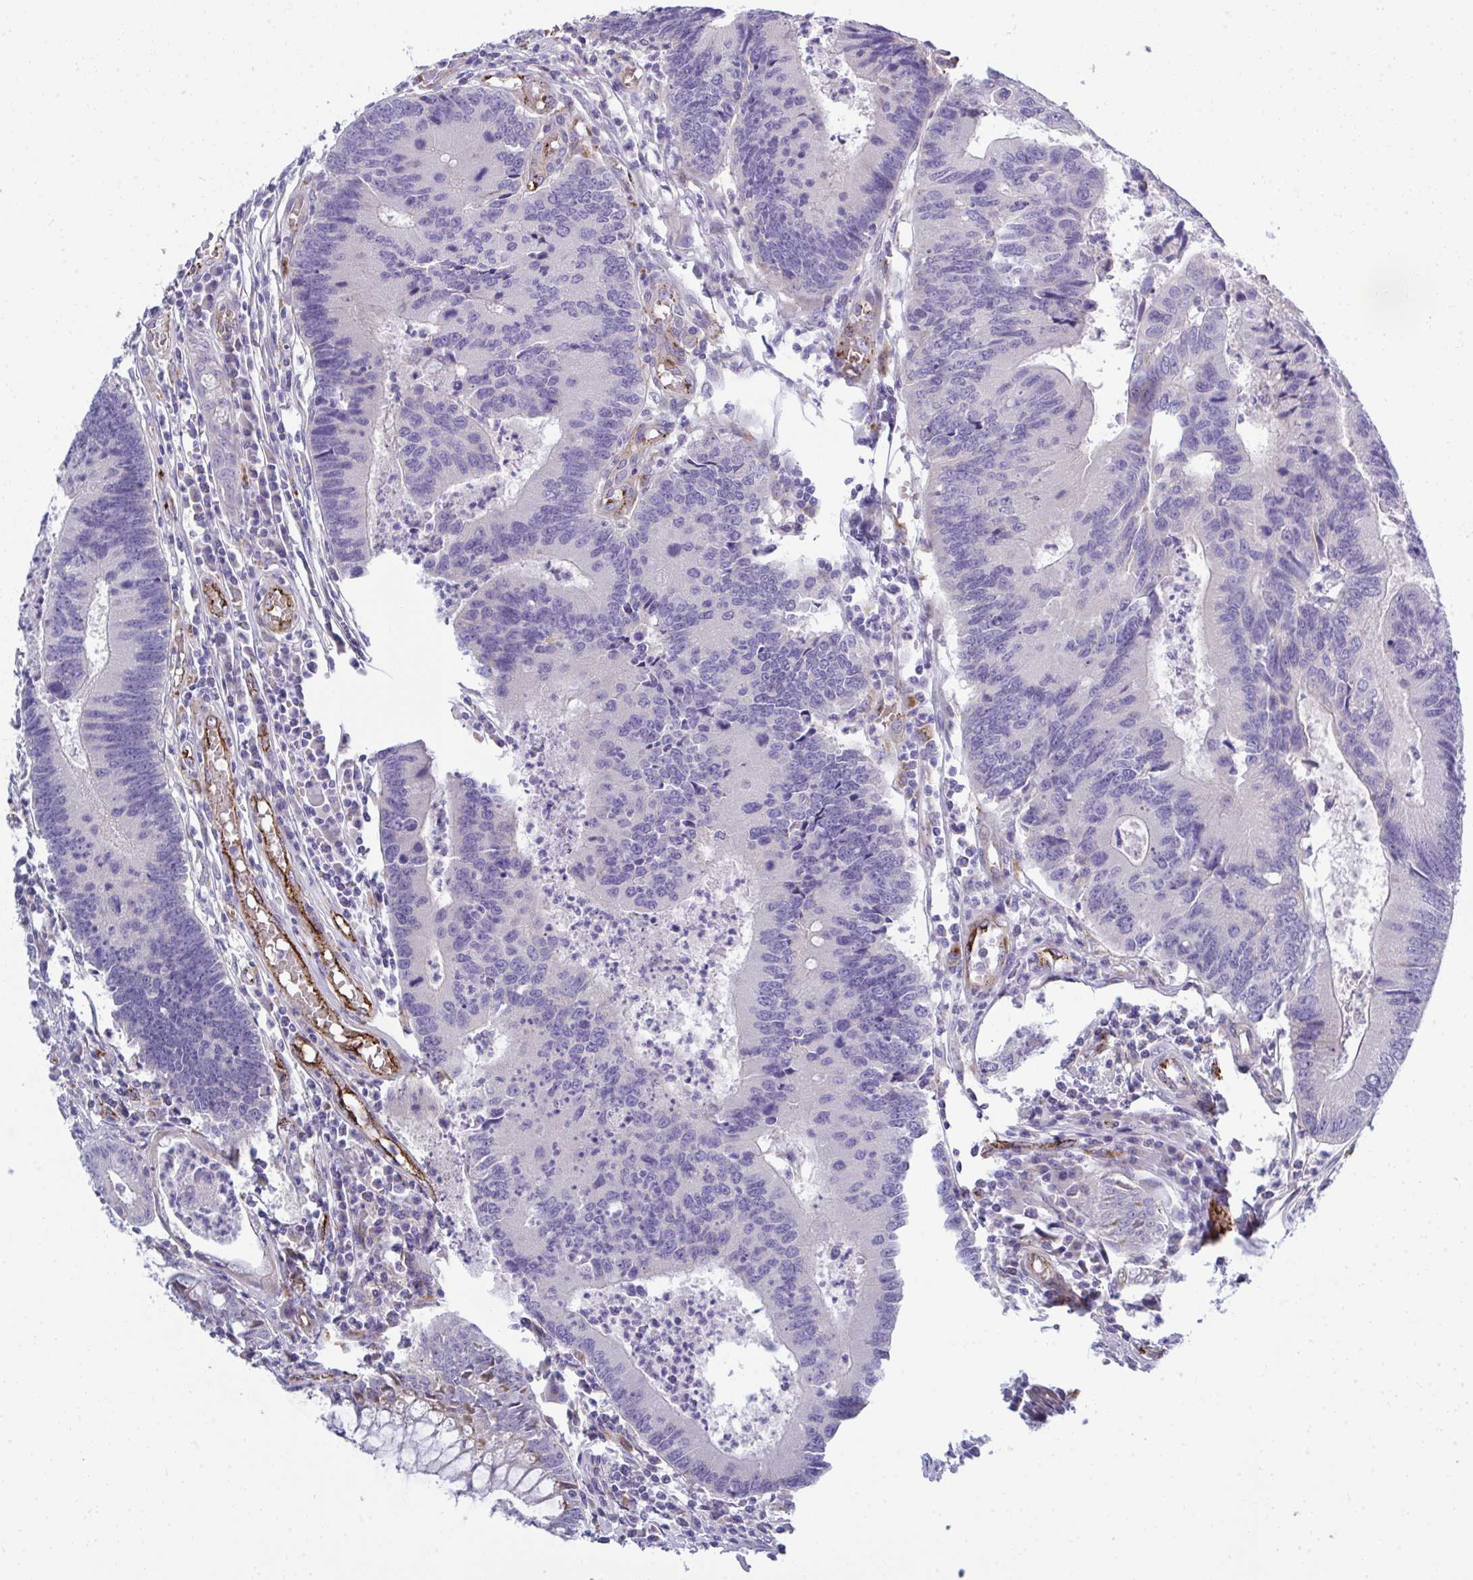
{"staining": {"intensity": "negative", "quantity": "none", "location": "none"}, "tissue": "colorectal cancer", "cell_type": "Tumor cells", "image_type": "cancer", "snomed": [{"axis": "morphology", "description": "Adenocarcinoma, NOS"}, {"axis": "topography", "description": "Colon"}], "caption": "Adenocarcinoma (colorectal) was stained to show a protein in brown. There is no significant expression in tumor cells. Nuclei are stained in blue.", "gene": "TOR1AIP2", "patient": {"sex": "female", "age": 67}}